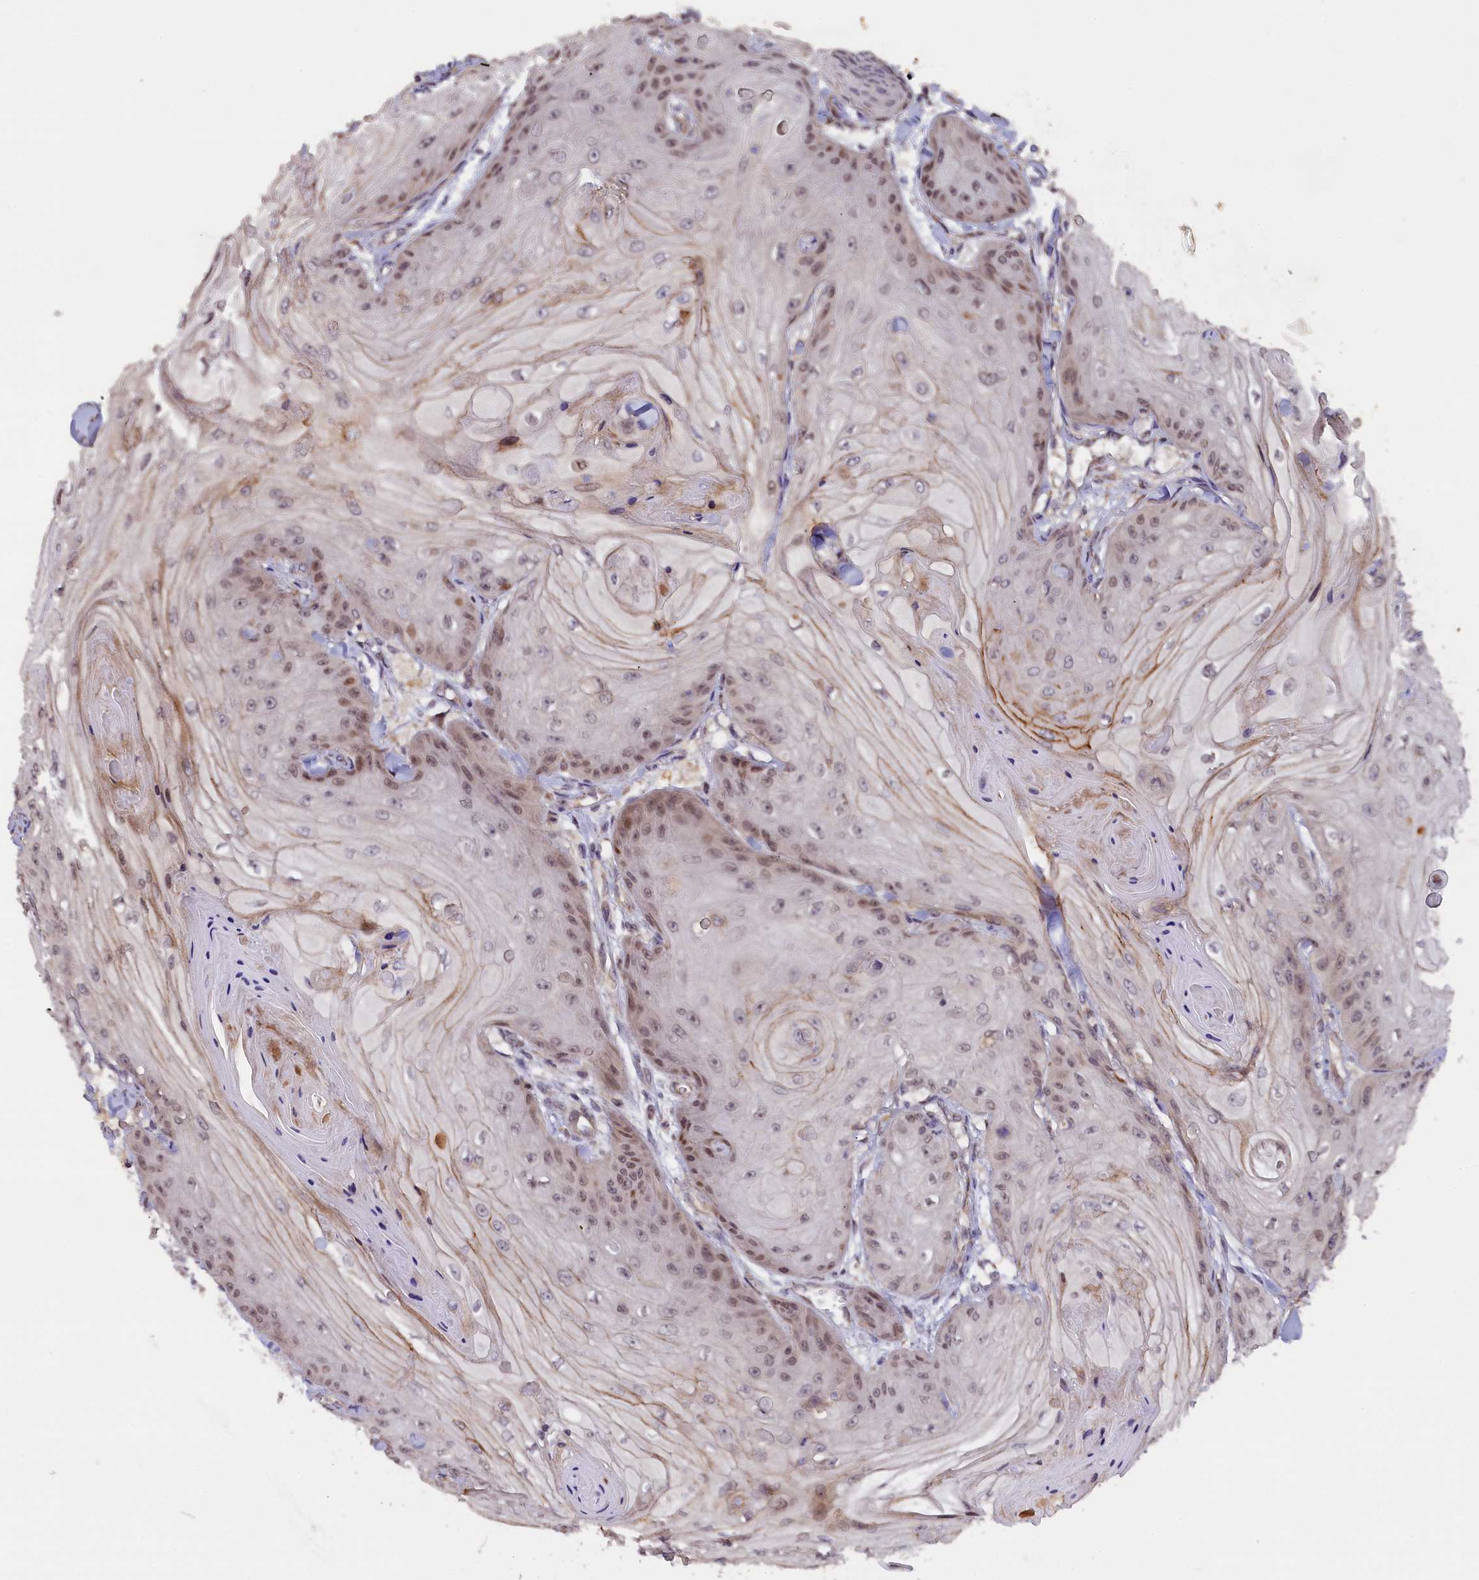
{"staining": {"intensity": "moderate", "quantity": ">75%", "location": "nuclear"}, "tissue": "skin cancer", "cell_type": "Tumor cells", "image_type": "cancer", "snomed": [{"axis": "morphology", "description": "Squamous cell carcinoma, NOS"}, {"axis": "topography", "description": "Skin"}], "caption": "This image shows immunohistochemistry staining of skin squamous cell carcinoma, with medium moderate nuclear staining in approximately >75% of tumor cells.", "gene": "DNAJB9", "patient": {"sex": "male", "age": 74}}